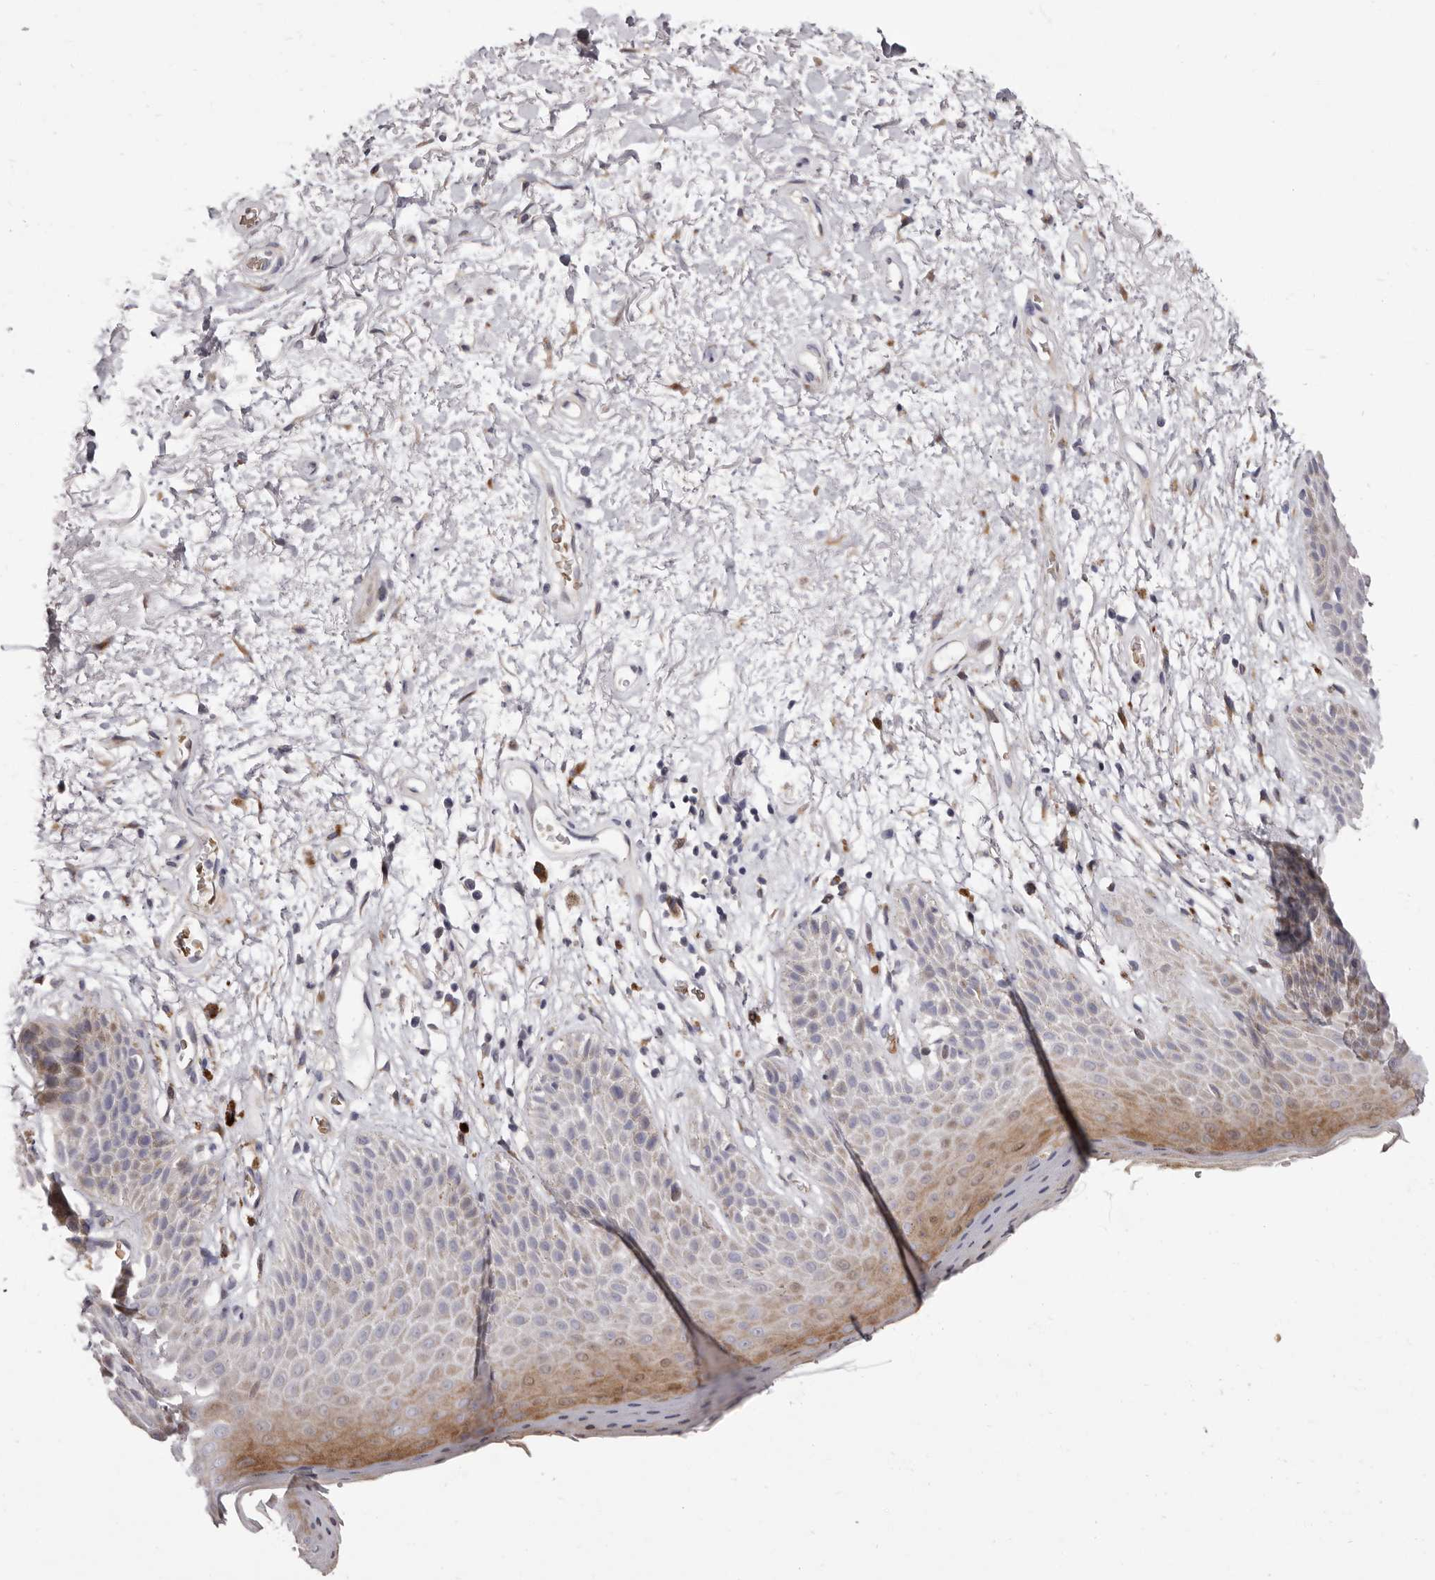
{"staining": {"intensity": "moderate", "quantity": "25%-75%", "location": "cytoplasmic/membranous"}, "tissue": "skin", "cell_type": "Epidermal cells", "image_type": "normal", "snomed": [{"axis": "morphology", "description": "Normal tissue, NOS"}, {"axis": "topography", "description": "Anal"}], "caption": "This histopathology image shows immunohistochemistry staining of benign human skin, with medium moderate cytoplasmic/membranous expression in approximately 25%-75% of epidermal cells.", "gene": "AIDA", "patient": {"sex": "male", "age": 74}}